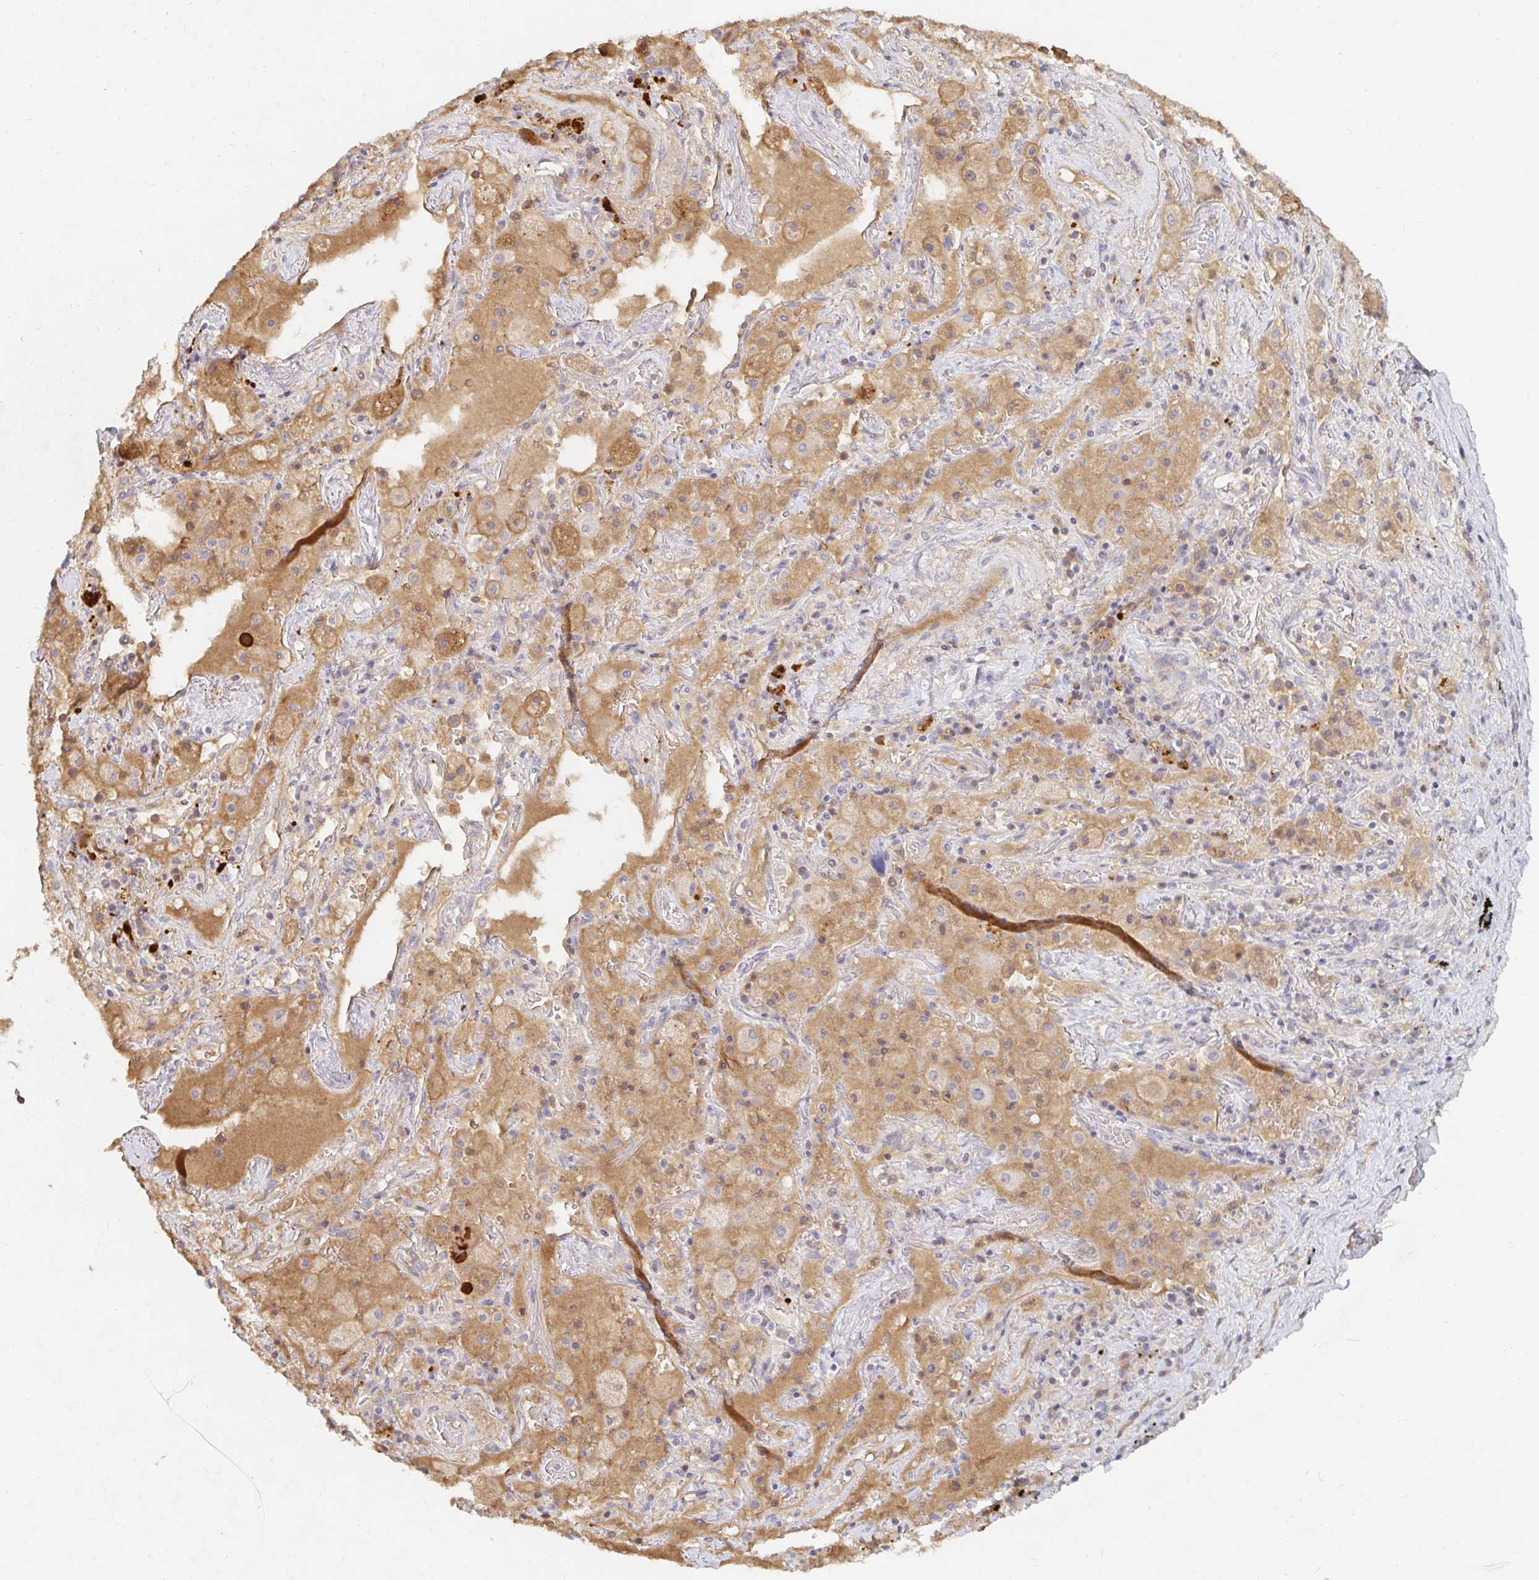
{"staining": {"intensity": "weak", "quantity": "<25%", "location": "cytoplasmic/membranous"}, "tissue": "adipose tissue", "cell_type": "Adipocytes", "image_type": "normal", "snomed": [{"axis": "morphology", "description": "Normal tissue, NOS"}, {"axis": "topography", "description": "Cartilage tissue"}, {"axis": "topography", "description": "Bronchus"}], "caption": "DAB (3,3'-diaminobenzidine) immunohistochemical staining of normal human adipose tissue shows no significant staining in adipocytes.", "gene": "NME9", "patient": {"sex": "male", "age": 64}}